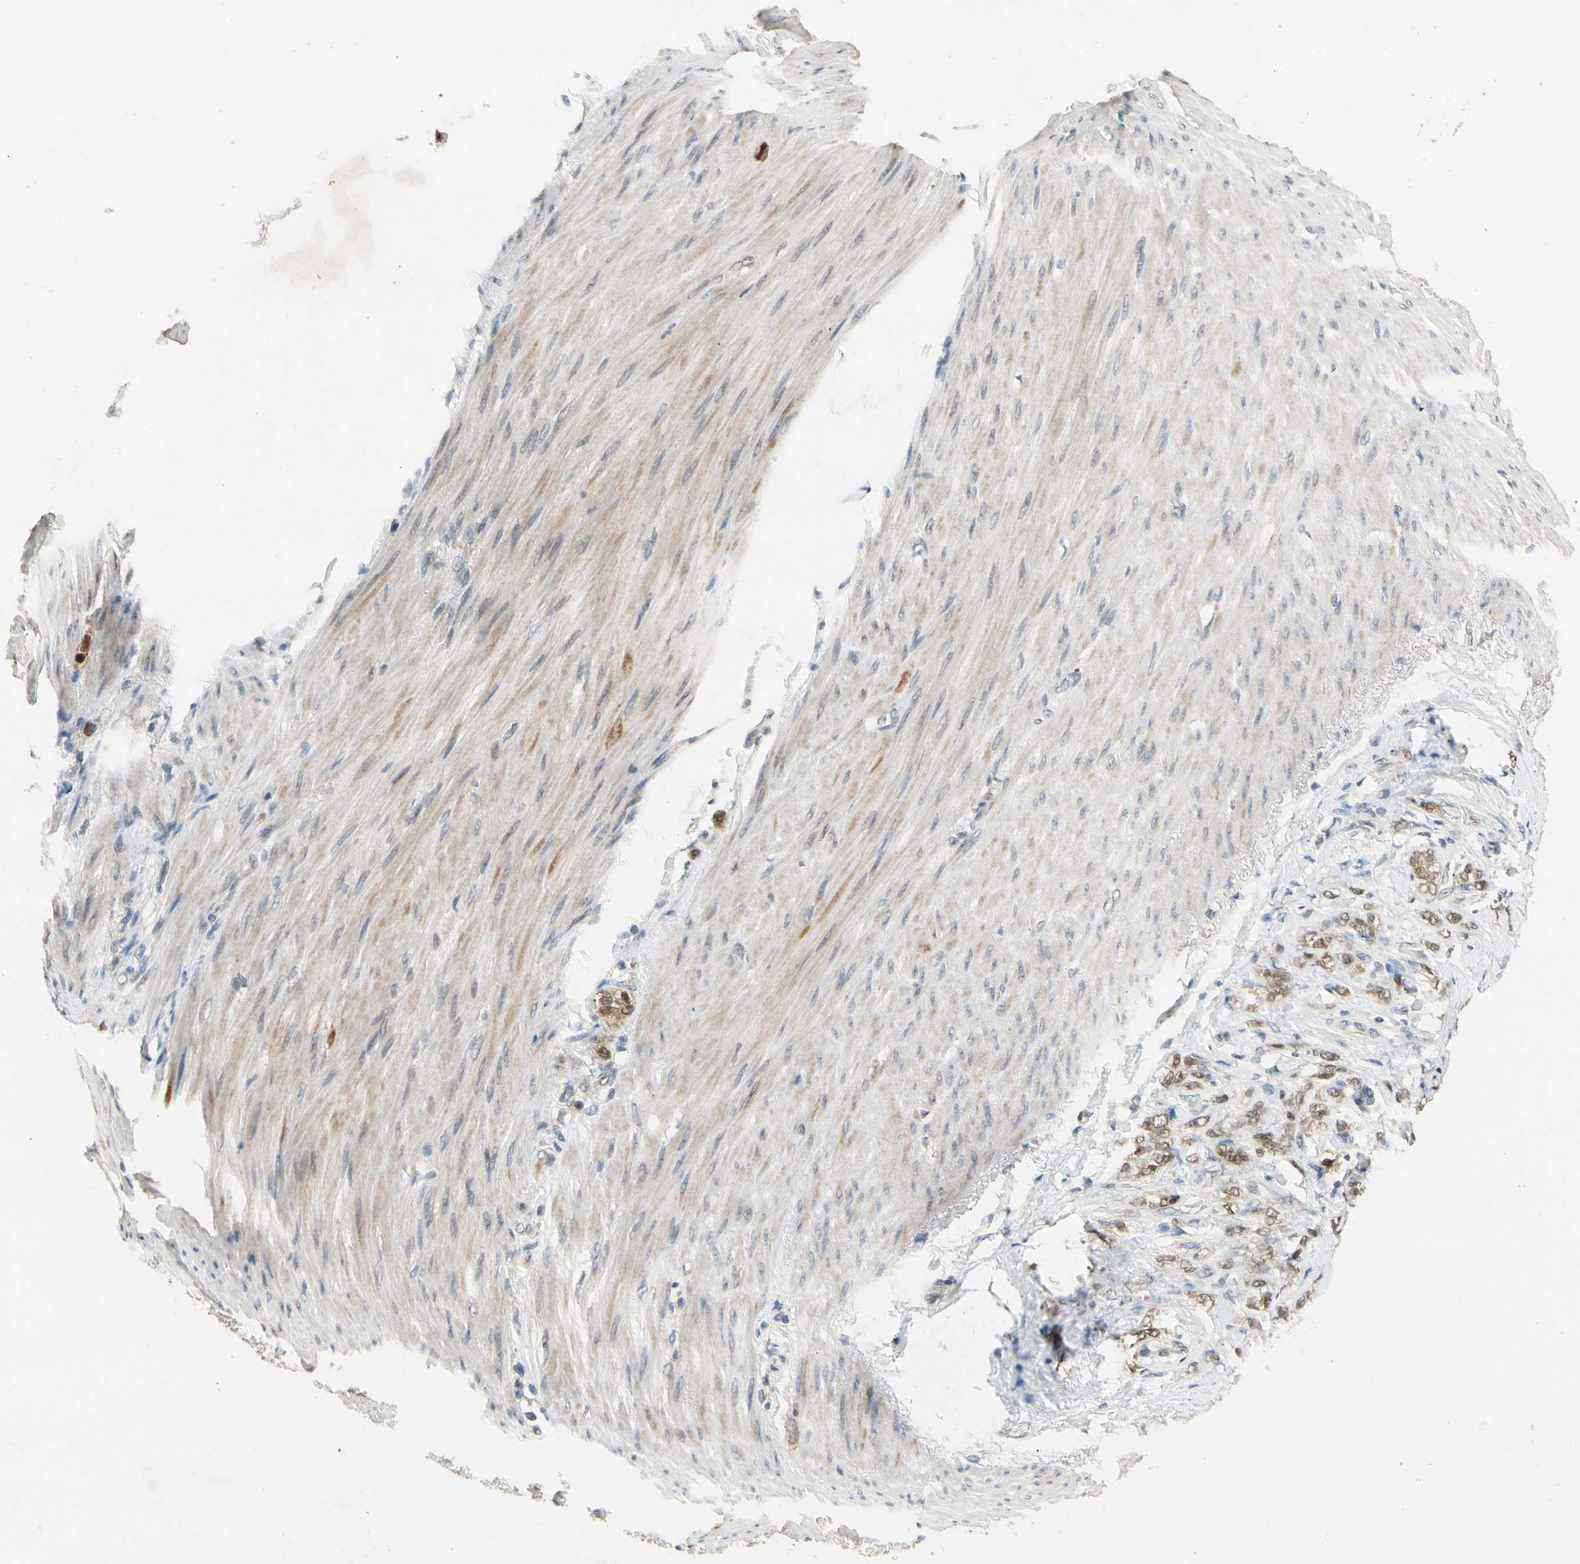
{"staining": {"intensity": "moderate", "quantity": ">75%", "location": "cytoplasmic/membranous,nuclear"}, "tissue": "stomach cancer", "cell_type": "Tumor cells", "image_type": "cancer", "snomed": [{"axis": "morphology", "description": "Adenocarcinoma, NOS"}, {"axis": "topography", "description": "Stomach"}], "caption": "Immunohistochemical staining of human adenocarcinoma (stomach) reveals medium levels of moderate cytoplasmic/membranous and nuclear protein positivity in approximately >75% of tumor cells.", "gene": "RIOX2", "patient": {"sex": "male", "age": 82}}